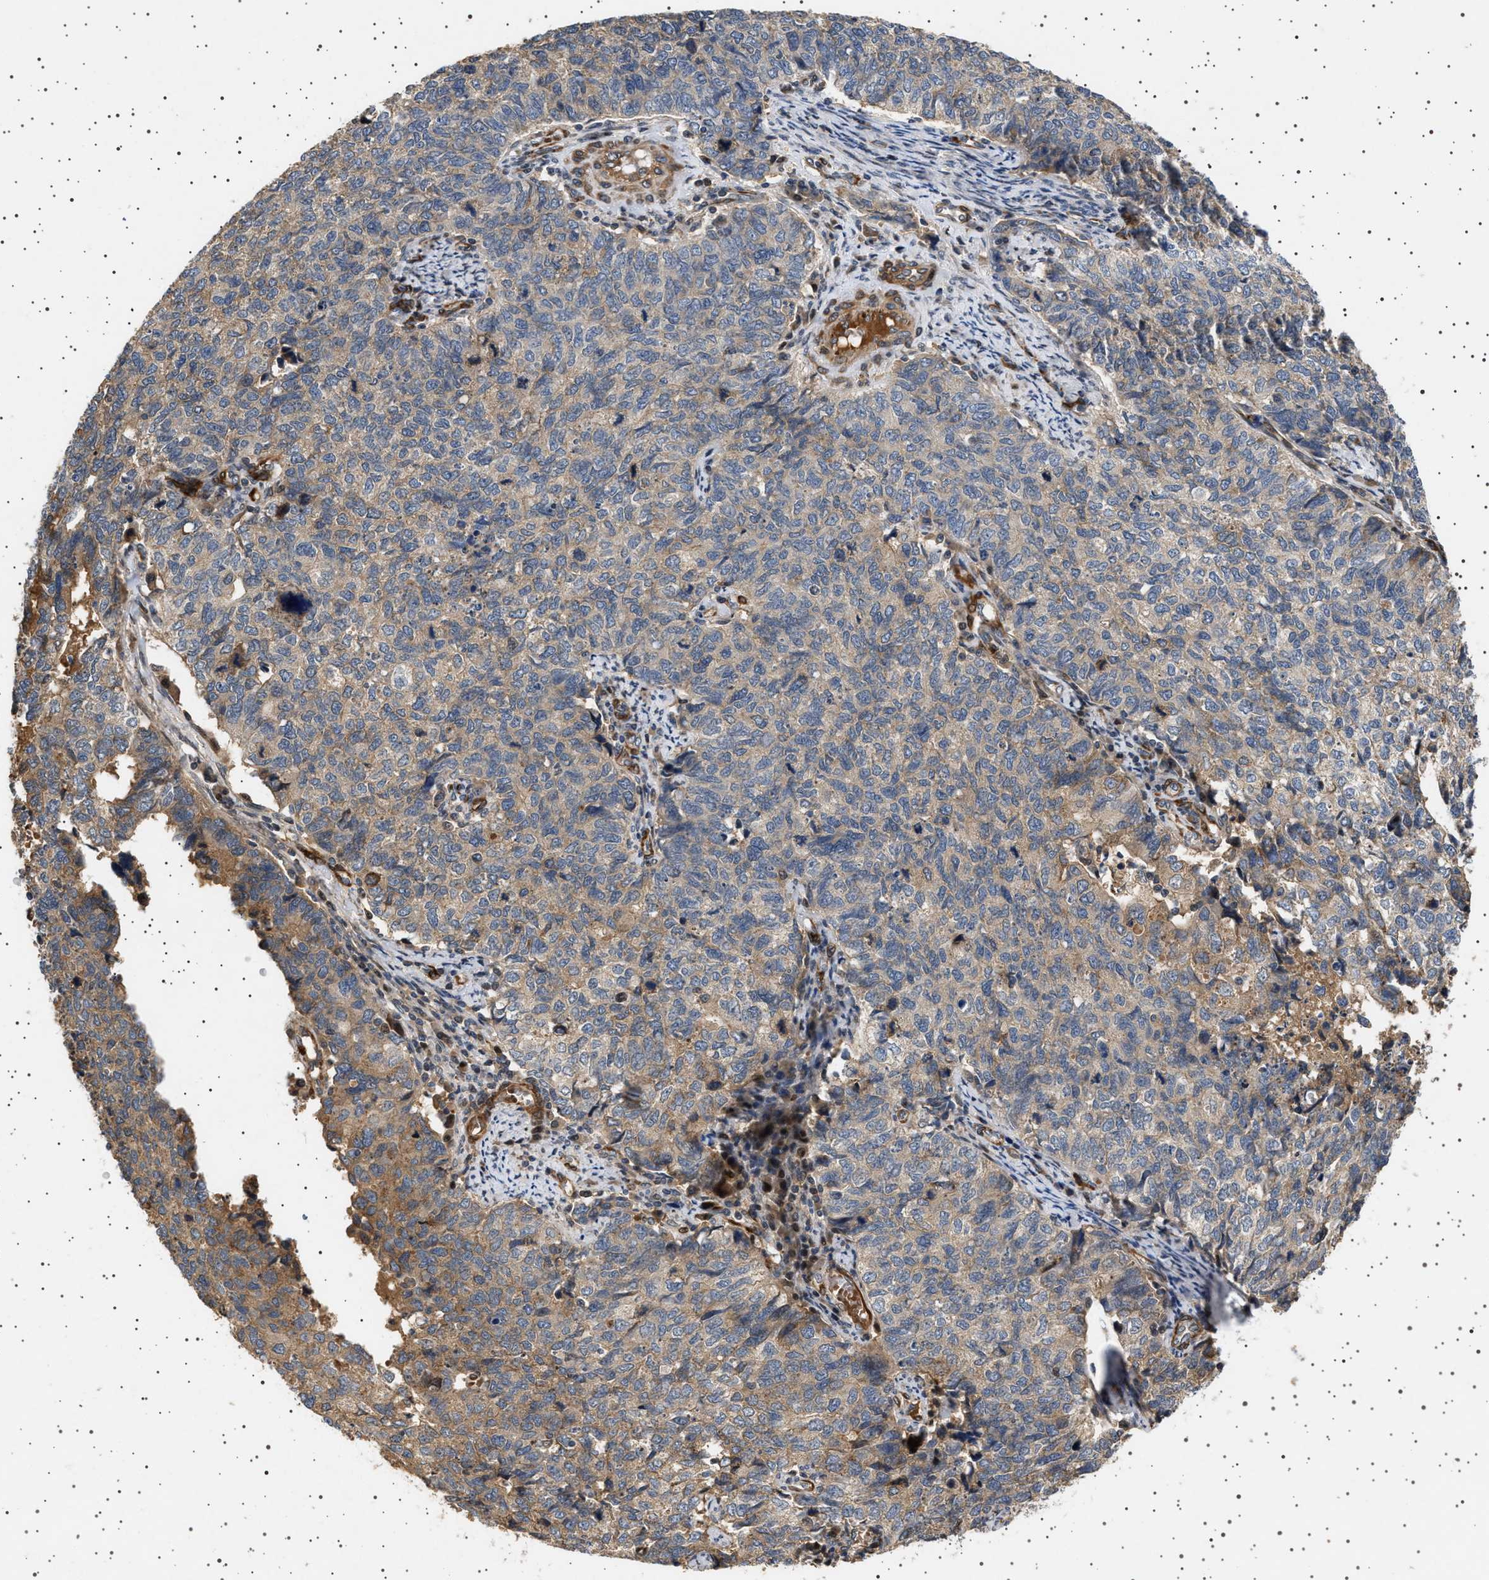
{"staining": {"intensity": "weak", "quantity": ">75%", "location": "cytoplasmic/membranous"}, "tissue": "cervical cancer", "cell_type": "Tumor cells", "image_type": "cancer", "snomed": [{"axis": "morphology", "description": "Squamous cell carcinoma, NOS"}, {"axis": "topography", "description": "Cervix"}], "caption": "This photomicrograph shows cervical squamous cell carcinoma stained with immunohistochemistry to label a protein in brown. The cytoplasmic/membranous of tumor cells show weak positivity for the protein. Nuclei are counter-stained blue.", "gene": "GUCY1B1", "patient": {"sex": "female", "age": 63}}